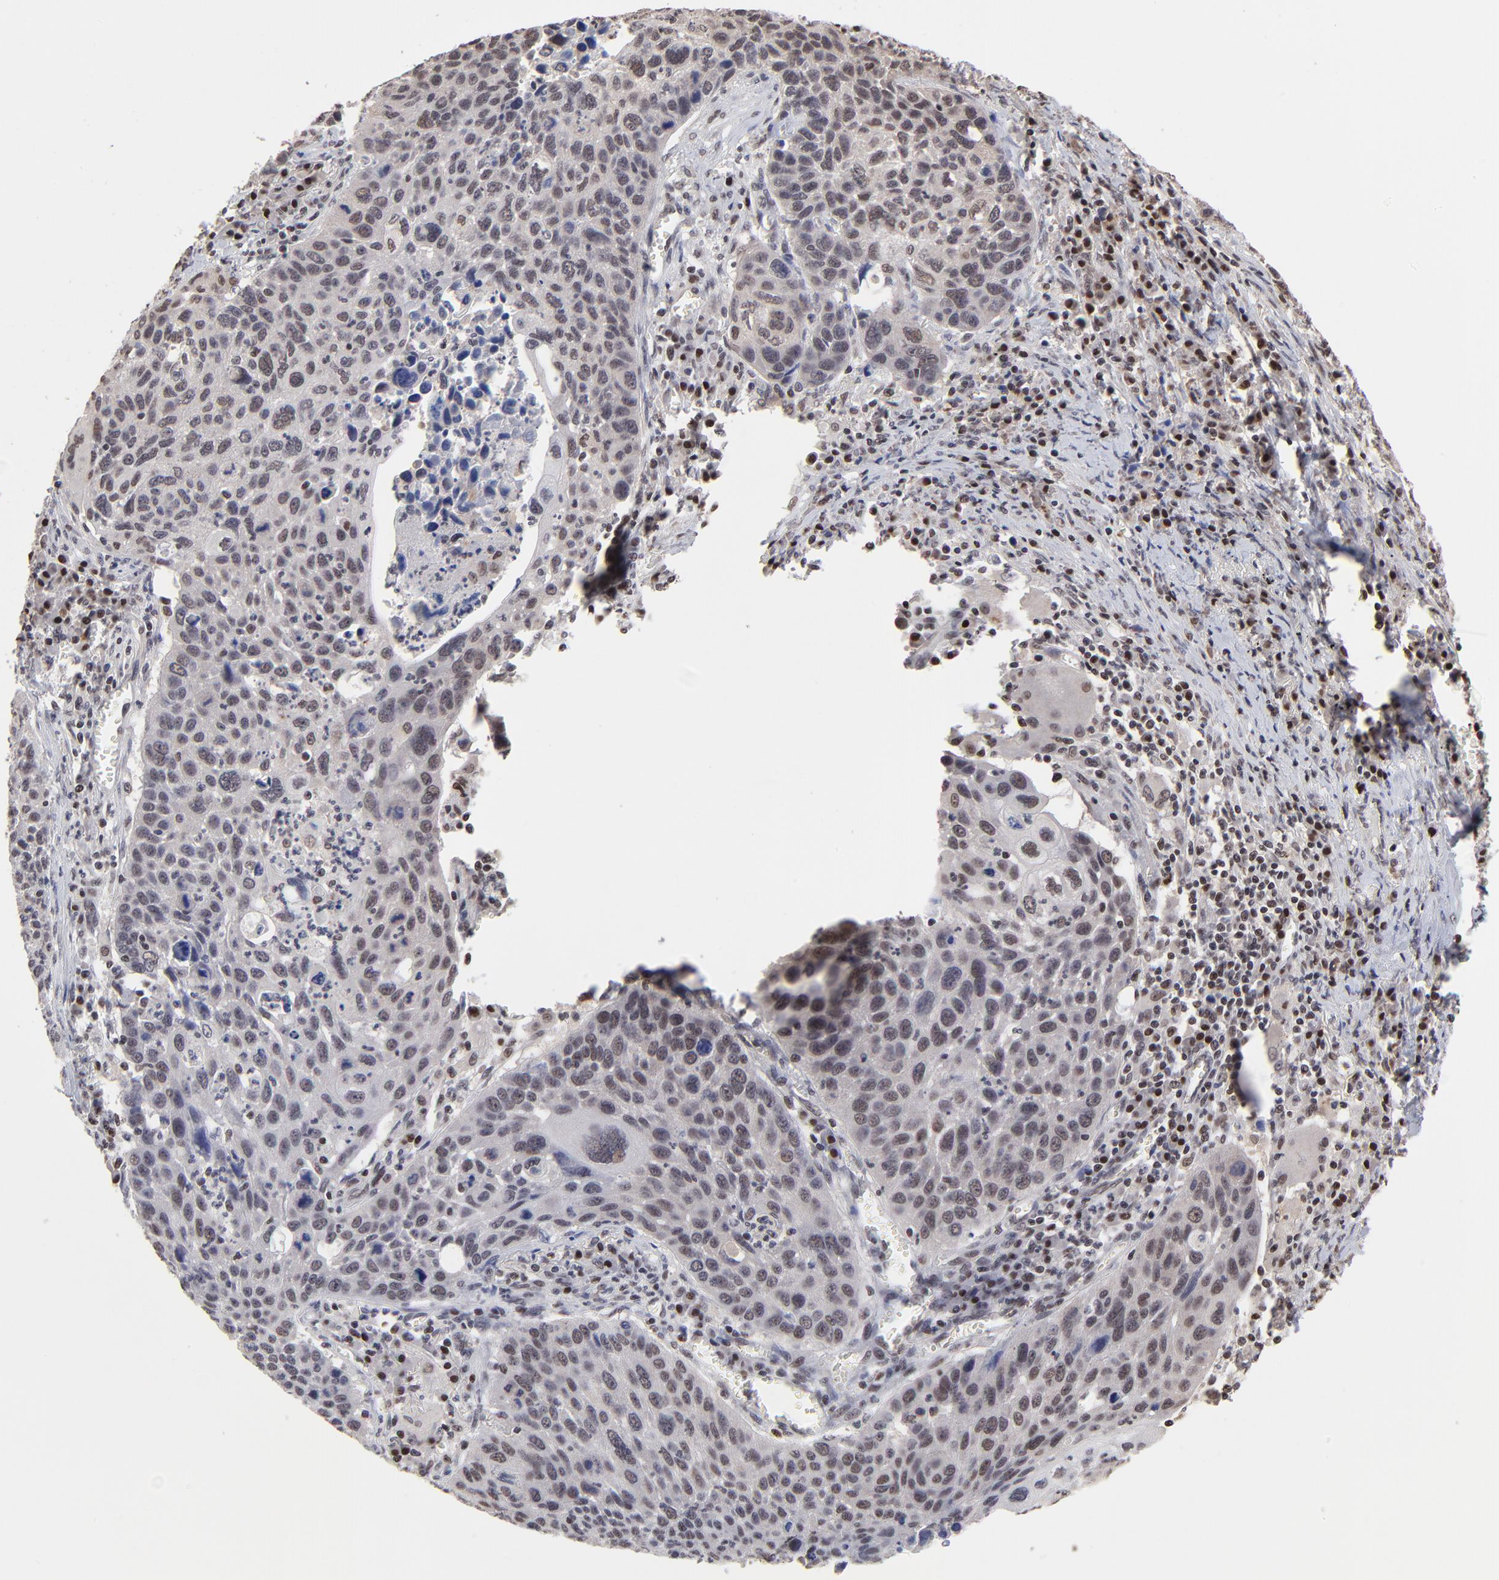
{"staining": {"intensity": "weak", "quantity": "25%-75%", "location": "nuclear"}, "tissue": "lung cancer", "cell_type": "Tumor cells", "image_type": "cancer", "snomed": [{"axis": "morphology", "description": "Squamous cell carcinoma, NOS"}, {"axis": "topography", "description": "Lung"}], "caption": "Immunohistochemical staining of human lung squamous cell carcinoma reveals low levels of weak nuclear protein expression in about 25%-75% of tumor cells.", "gene": "DSN1", "patient": {"sex": "male", "age": 68}}